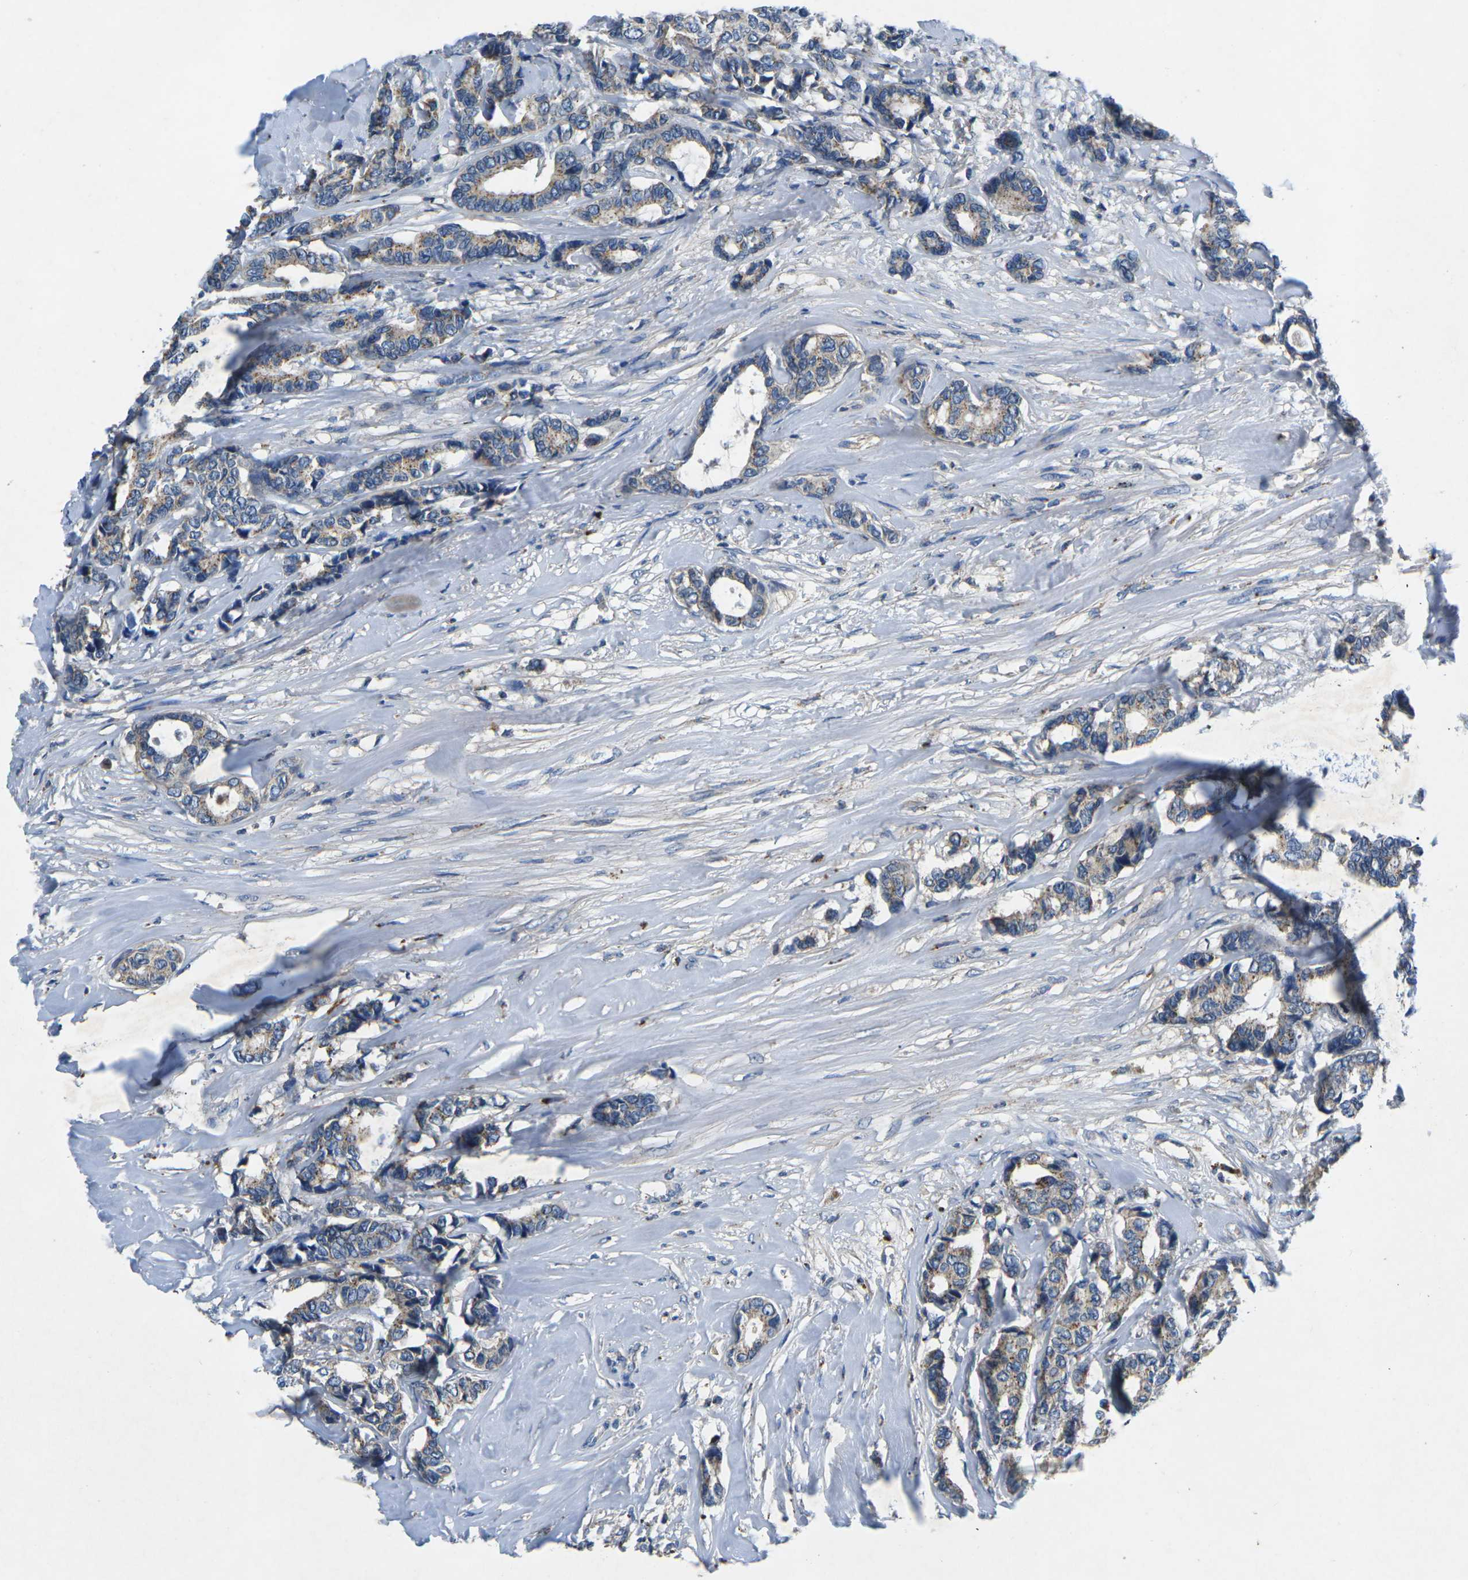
{"staining": {"intensity": "weak", "quantity": ">75%", "location": "cytoplasmic/membranous"}, "tissue": "breast cancer", "cell_type": "Tumor cells", "image_type": "cancer", "snomed": [{"axis": "morphology", "description": "Duct carcinoma"}, {"axis": "topography", "description": "Breast"}], "caption": "Weak cytoplasmic/membranous protein positivity is seen in approximately >75% of tumor cells in breast cancer. The staining was performed using DAB, with brown indicating positive protein expression. Nuclei are stained blue with hematoxylin.", "gene": "PDCD6IP", "patient": {"sex": "female", "age": 87}}